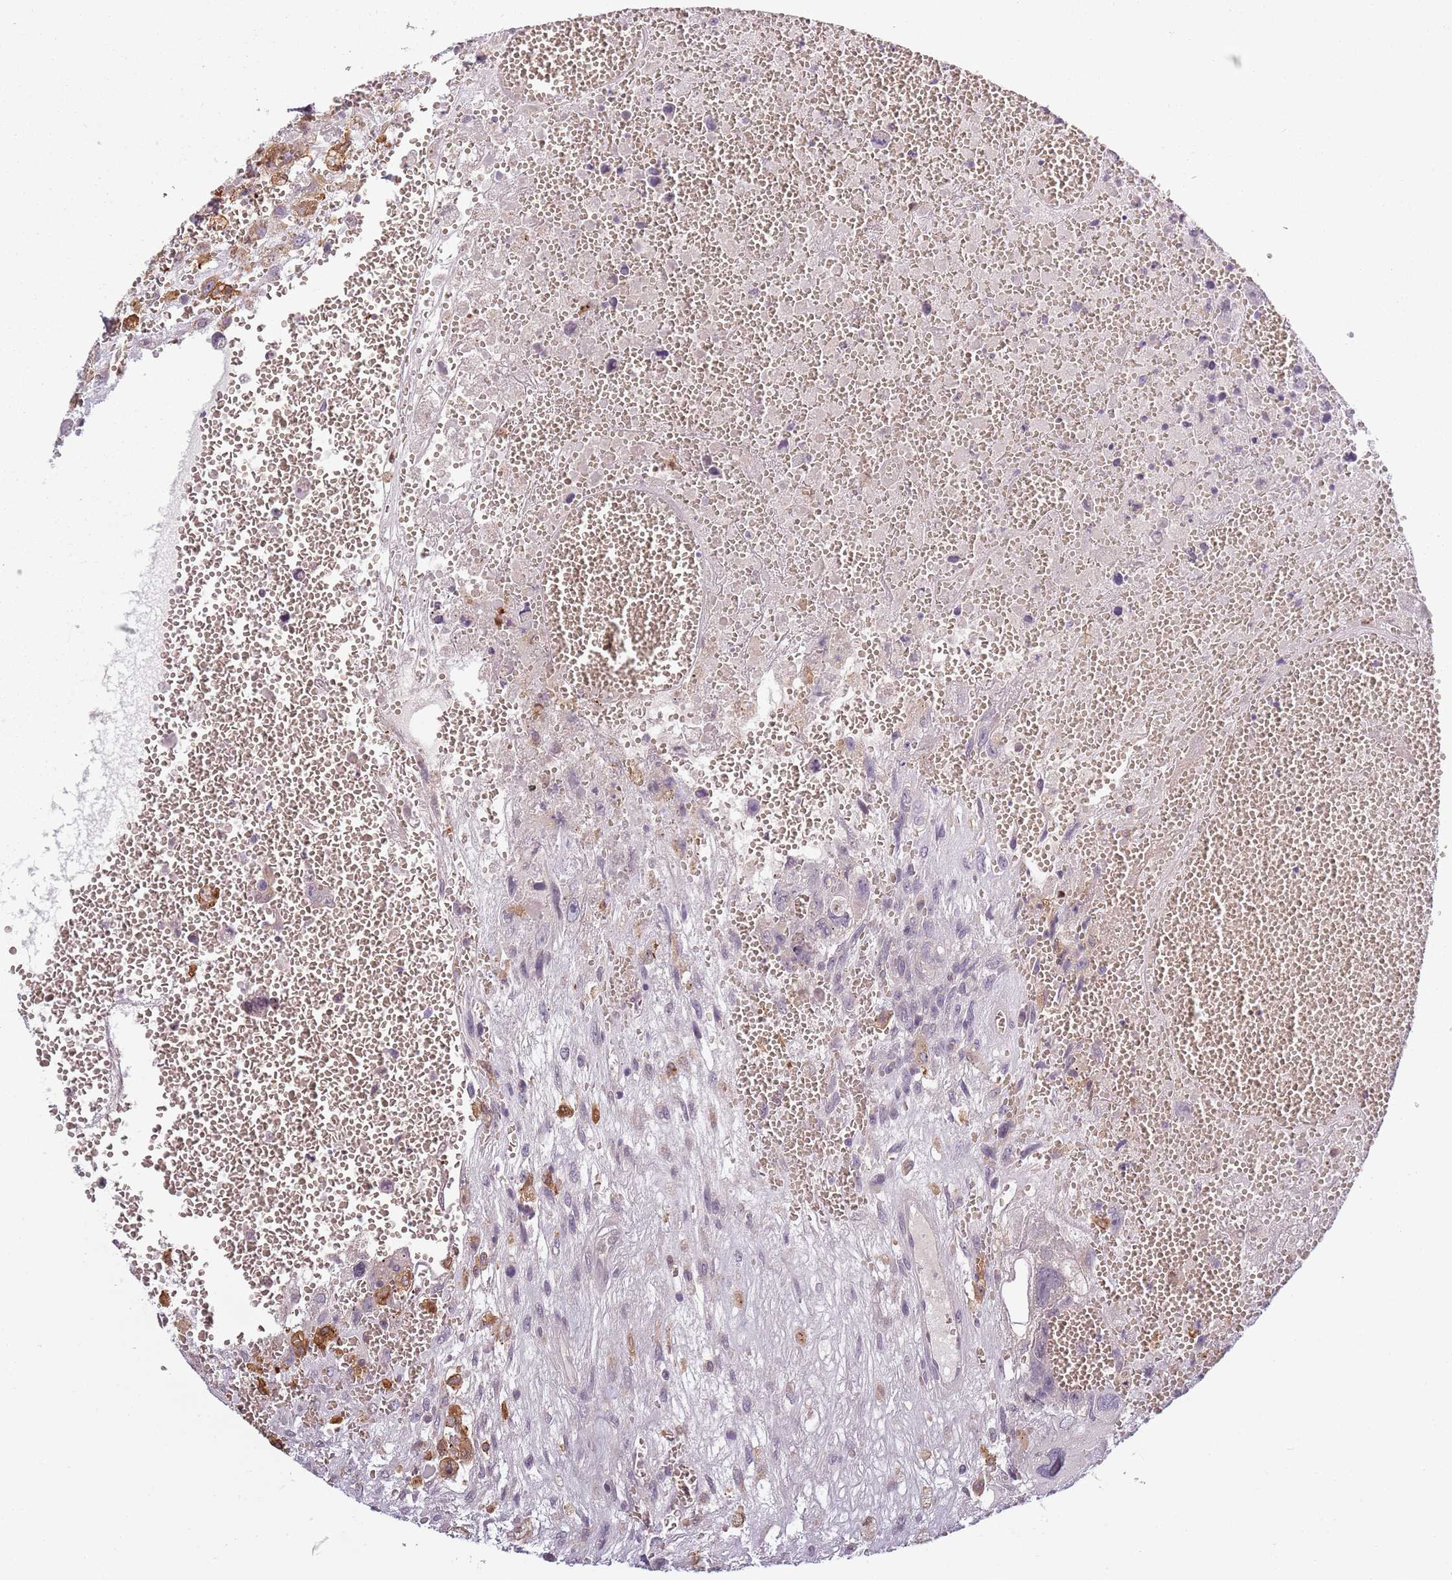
{"staining": {"intensity": "negative", "quantity": "none", "location": "none"}, "tissue": "testis cancer", "cell_type": "Tumor cells", "image_type": "cancer", "snomed": [{"axis": "morphology", "description": "Carcinoma, Embryonal, NOS"}, {"axis": "topography", "description": "Testis"}], "caption": "Embryonal carcinoma (testis) was stained to show a protein in brown. There is no significant positivity in tumor cells.", "gene": "CC2D2B", "patient": {"sex": "male", "age": 28}}